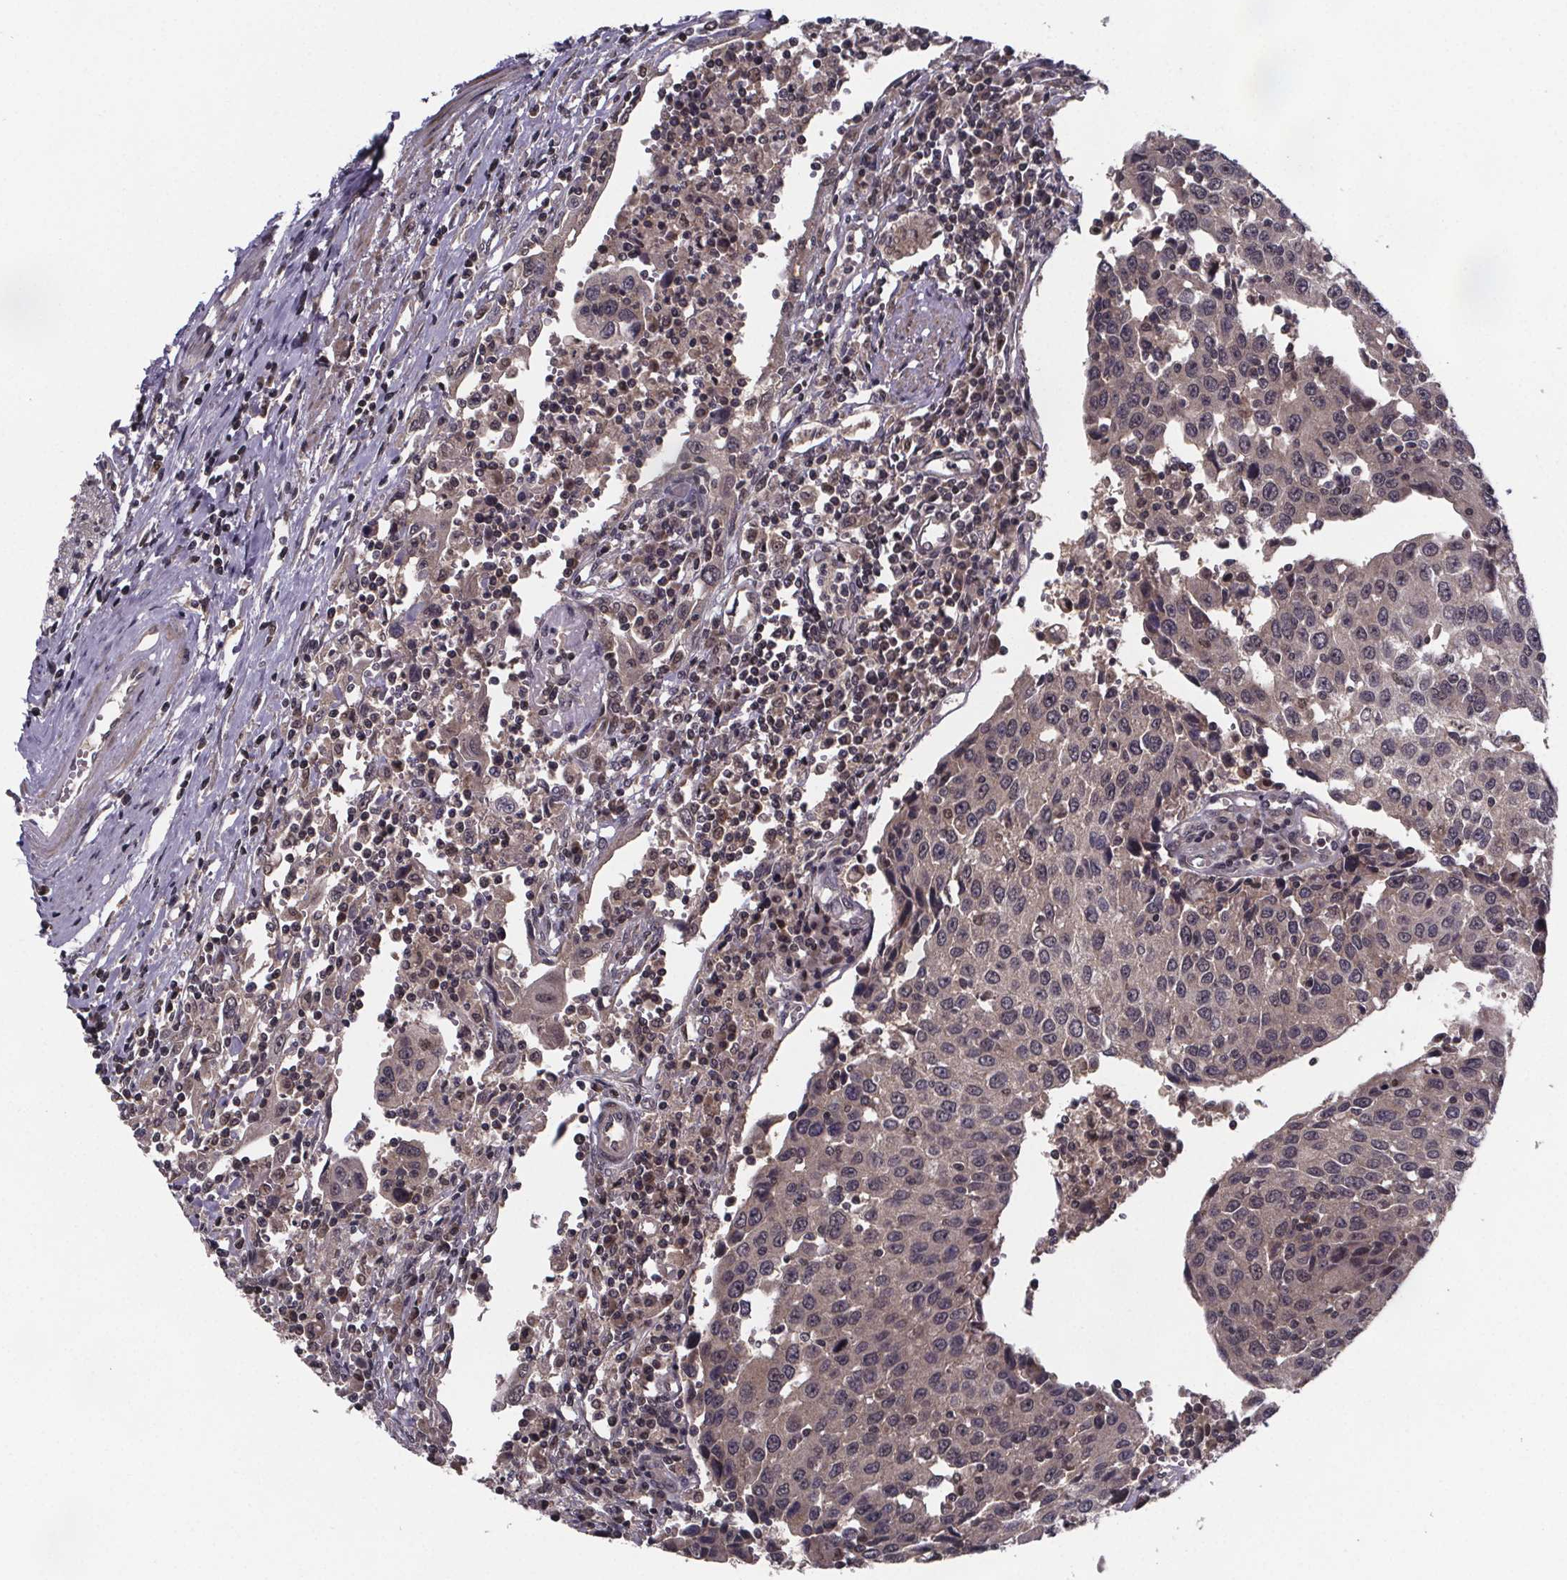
{"staining": {"intensity": "negative", "quantity": "none", "location": "none"}, "tissue": "urothelial cancer", "cell_type": "Tumor cells", "image_type": "cancer", "snomed": [{"axis": "morphology", "description": "Urothelial carcinoma, High grade"}, {"axis": "topography", "description": "Urinary bladder"}], "caption": "Immunohistochemistry (IHC) micrograph of neoplastic tissue: human urothelial cancer stained with DAB (3,3'-diaminobenzidine) demonstrates no significant protein staining in tumor cells.", "gene": "FN3KRP", "patient": {"sex": "female", "age": 85}}